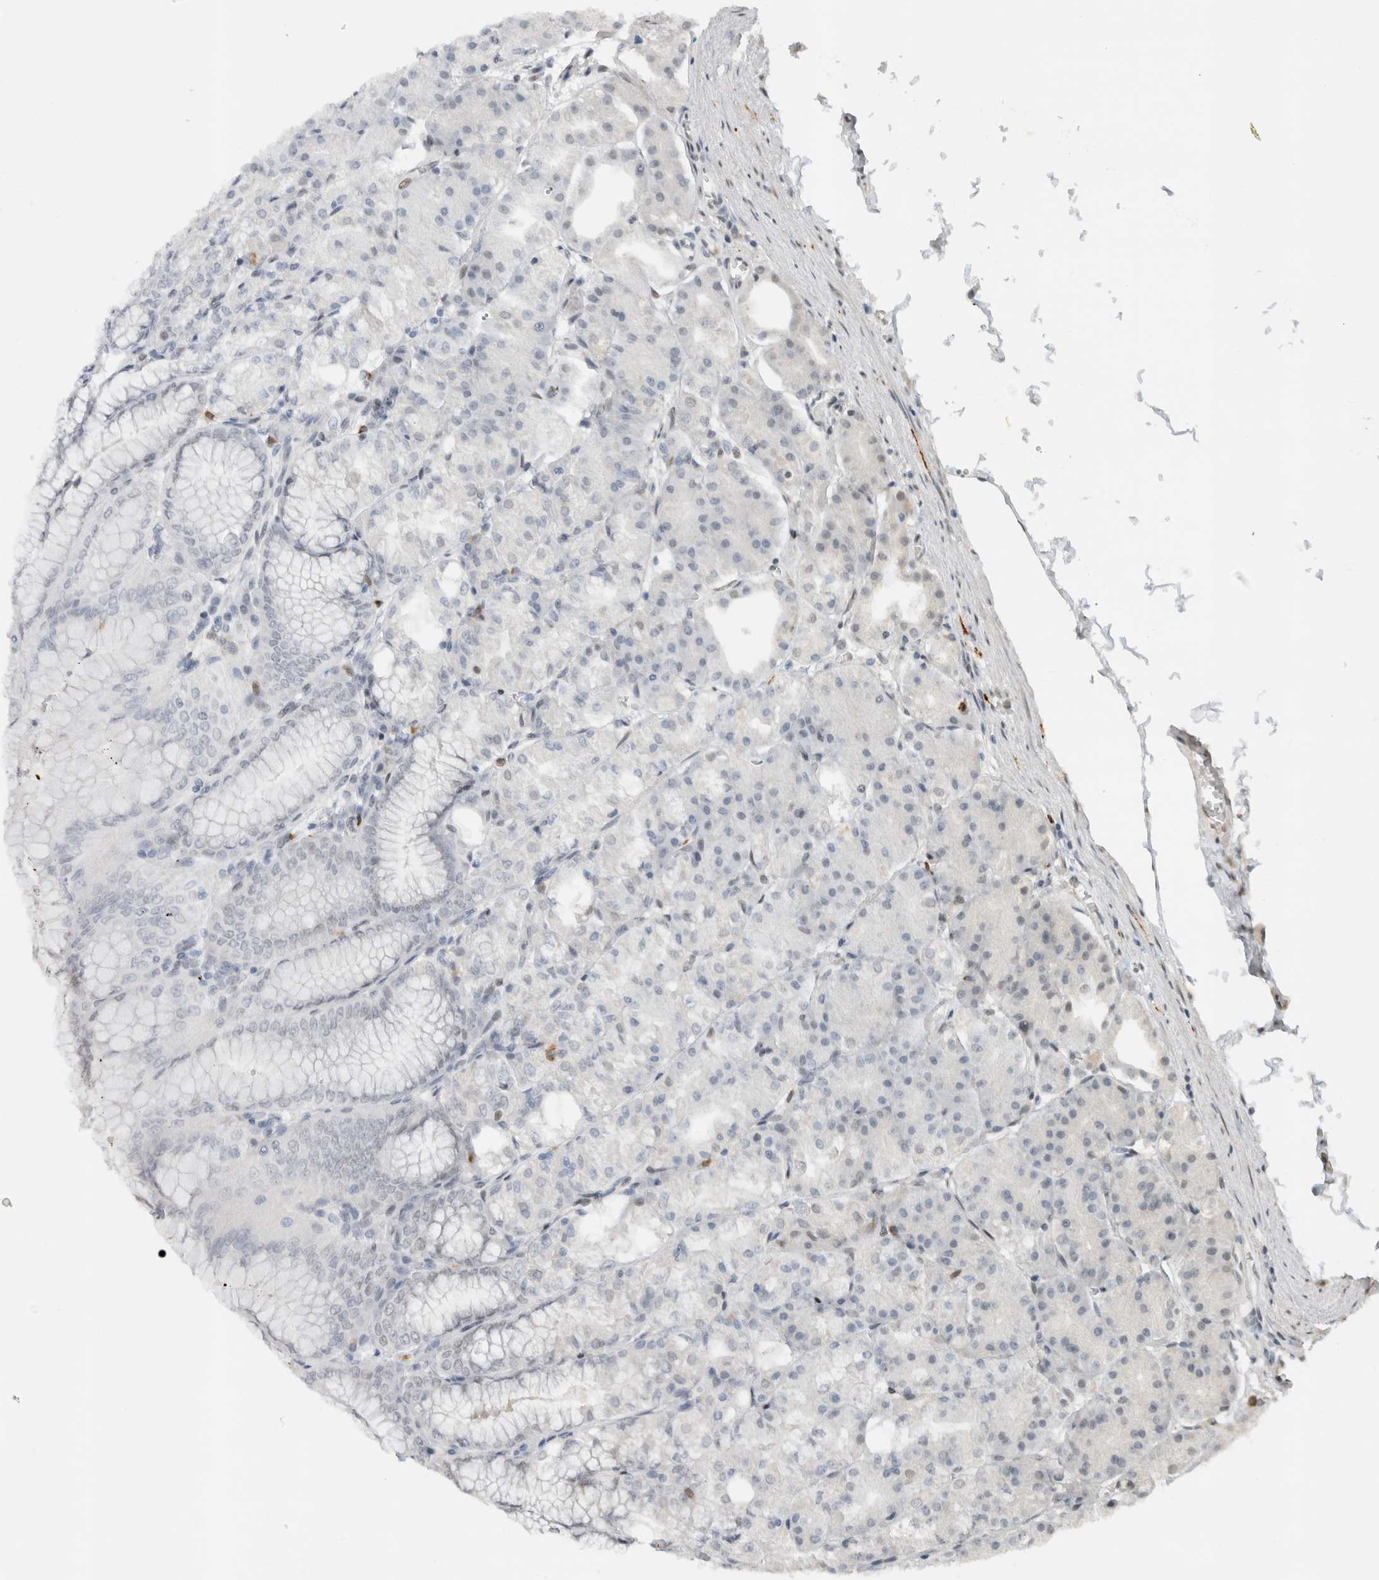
{"staining": {"intensity": "moderate", "quantity": "25%-75%", "location": "cytoplasmic/membranous,nuclear"}, "tissue": "stomach", "cell_type": "Glandular cells", "image_type": "normal", "snomed": [{"axis": "morphology", "description": "Normal tissue, NOS"}, {"axis": "topography", "description": "Stomach, lower"}], "caption": "Benign stomach shows moderate cytoplasmic/membranous,nuclear expression in about 25%-75% of glandular cells, visualized by immunohistochemistry.", "gene": "HNRNPR", "patient": {"sex": "male", "age": 71}}